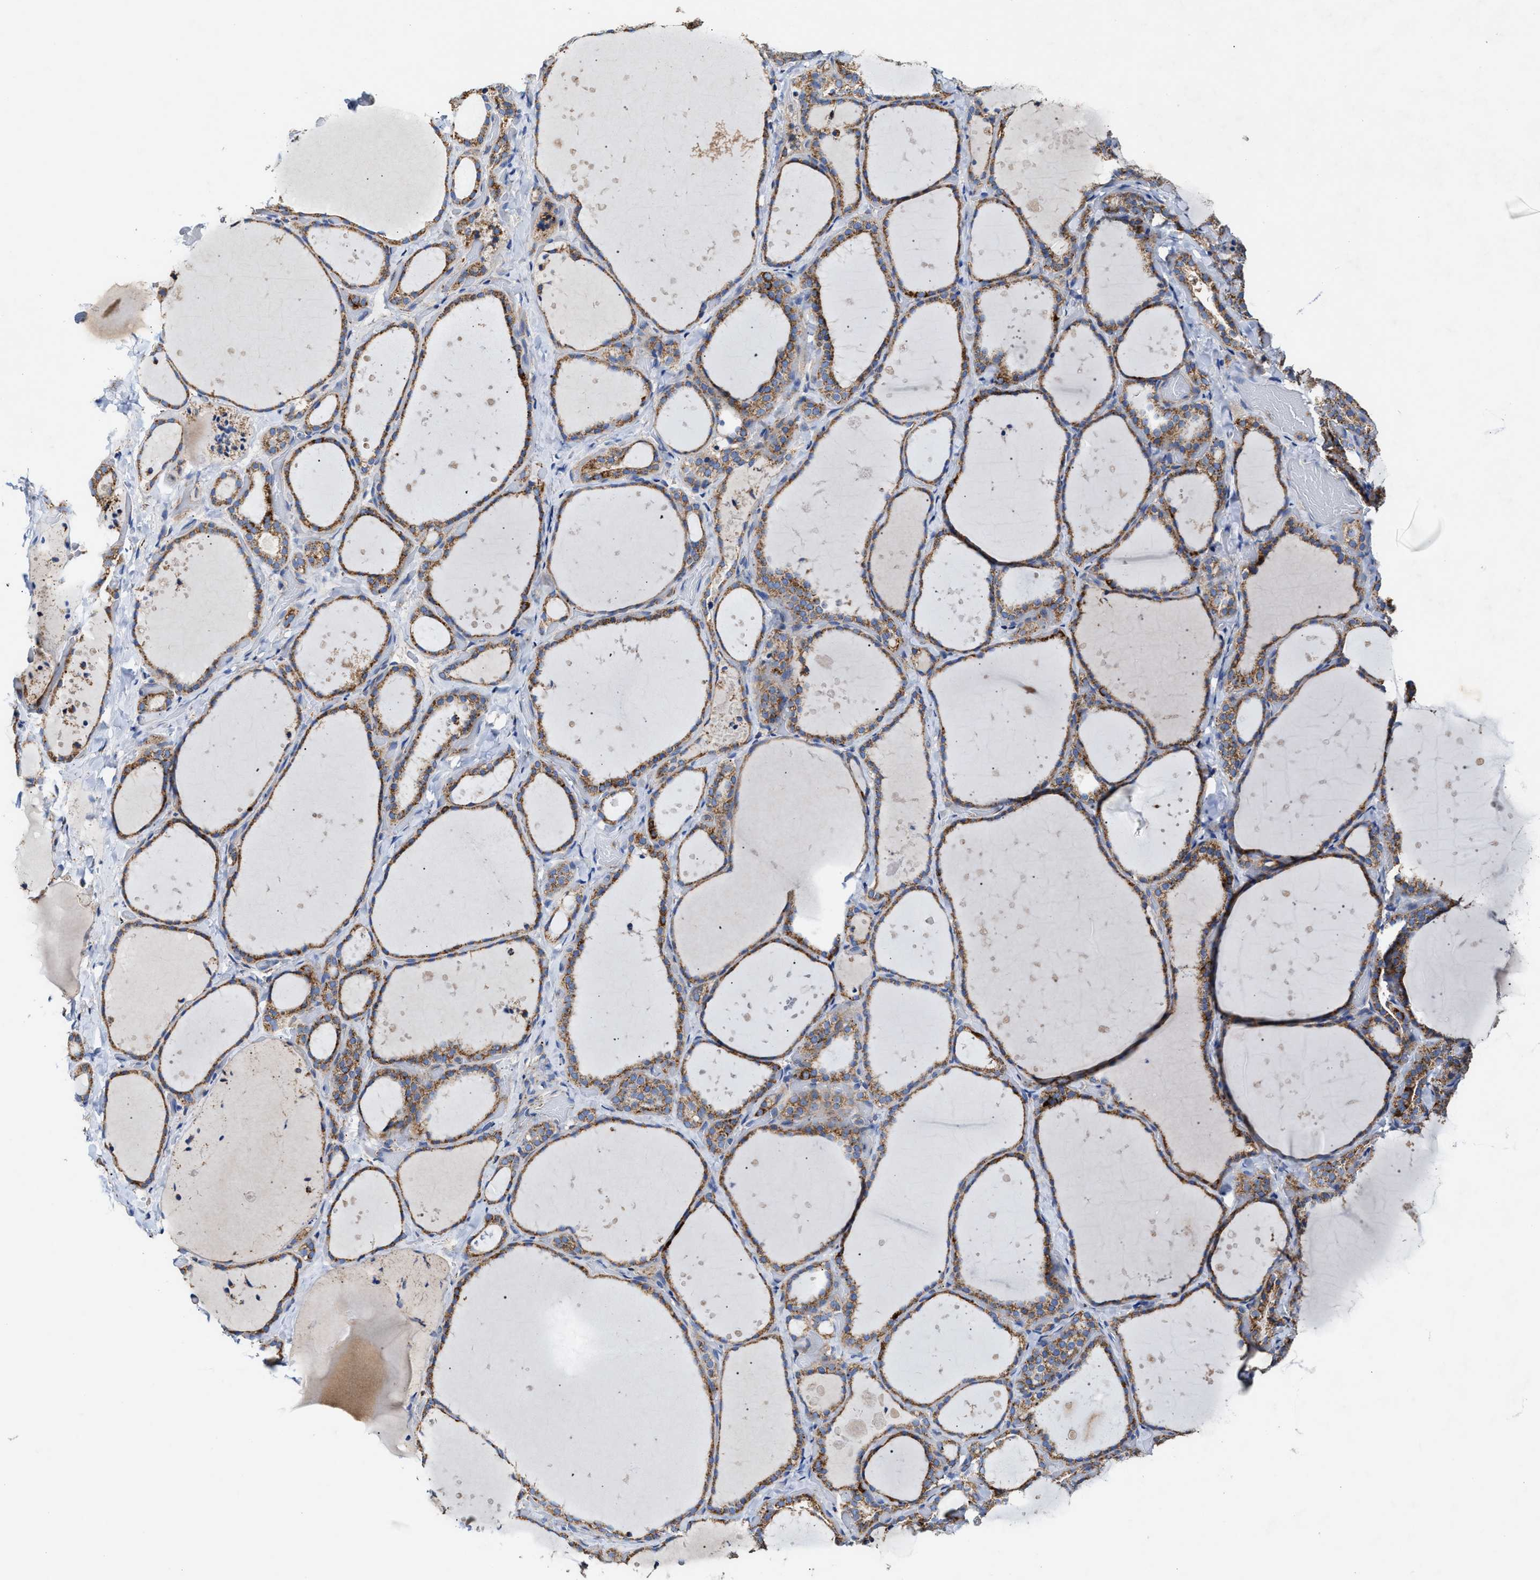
{"staining": {"intensity": "moderate", "quantity": ">75%", "location": "cytoplasmic/membranous"}, "tissue": "thyroid gland", "cell_type": "Glandular cells", "image_type": "normal", "snomed": [{"axis": "morphology", "description": "Normal tissue, NOS"}, {"axis": "topography", "description": "Thyroid gland"}], "caption": "This image exhibits benign thyroid gland stained with IHC to label a protein in brown. The cytoplasmic/membranous of glandular cells show moderate positivity for the protein. Nuclei are counter-stained blue.", "gene": "MECR", "patient": {"sex": "female", "age": 44}}